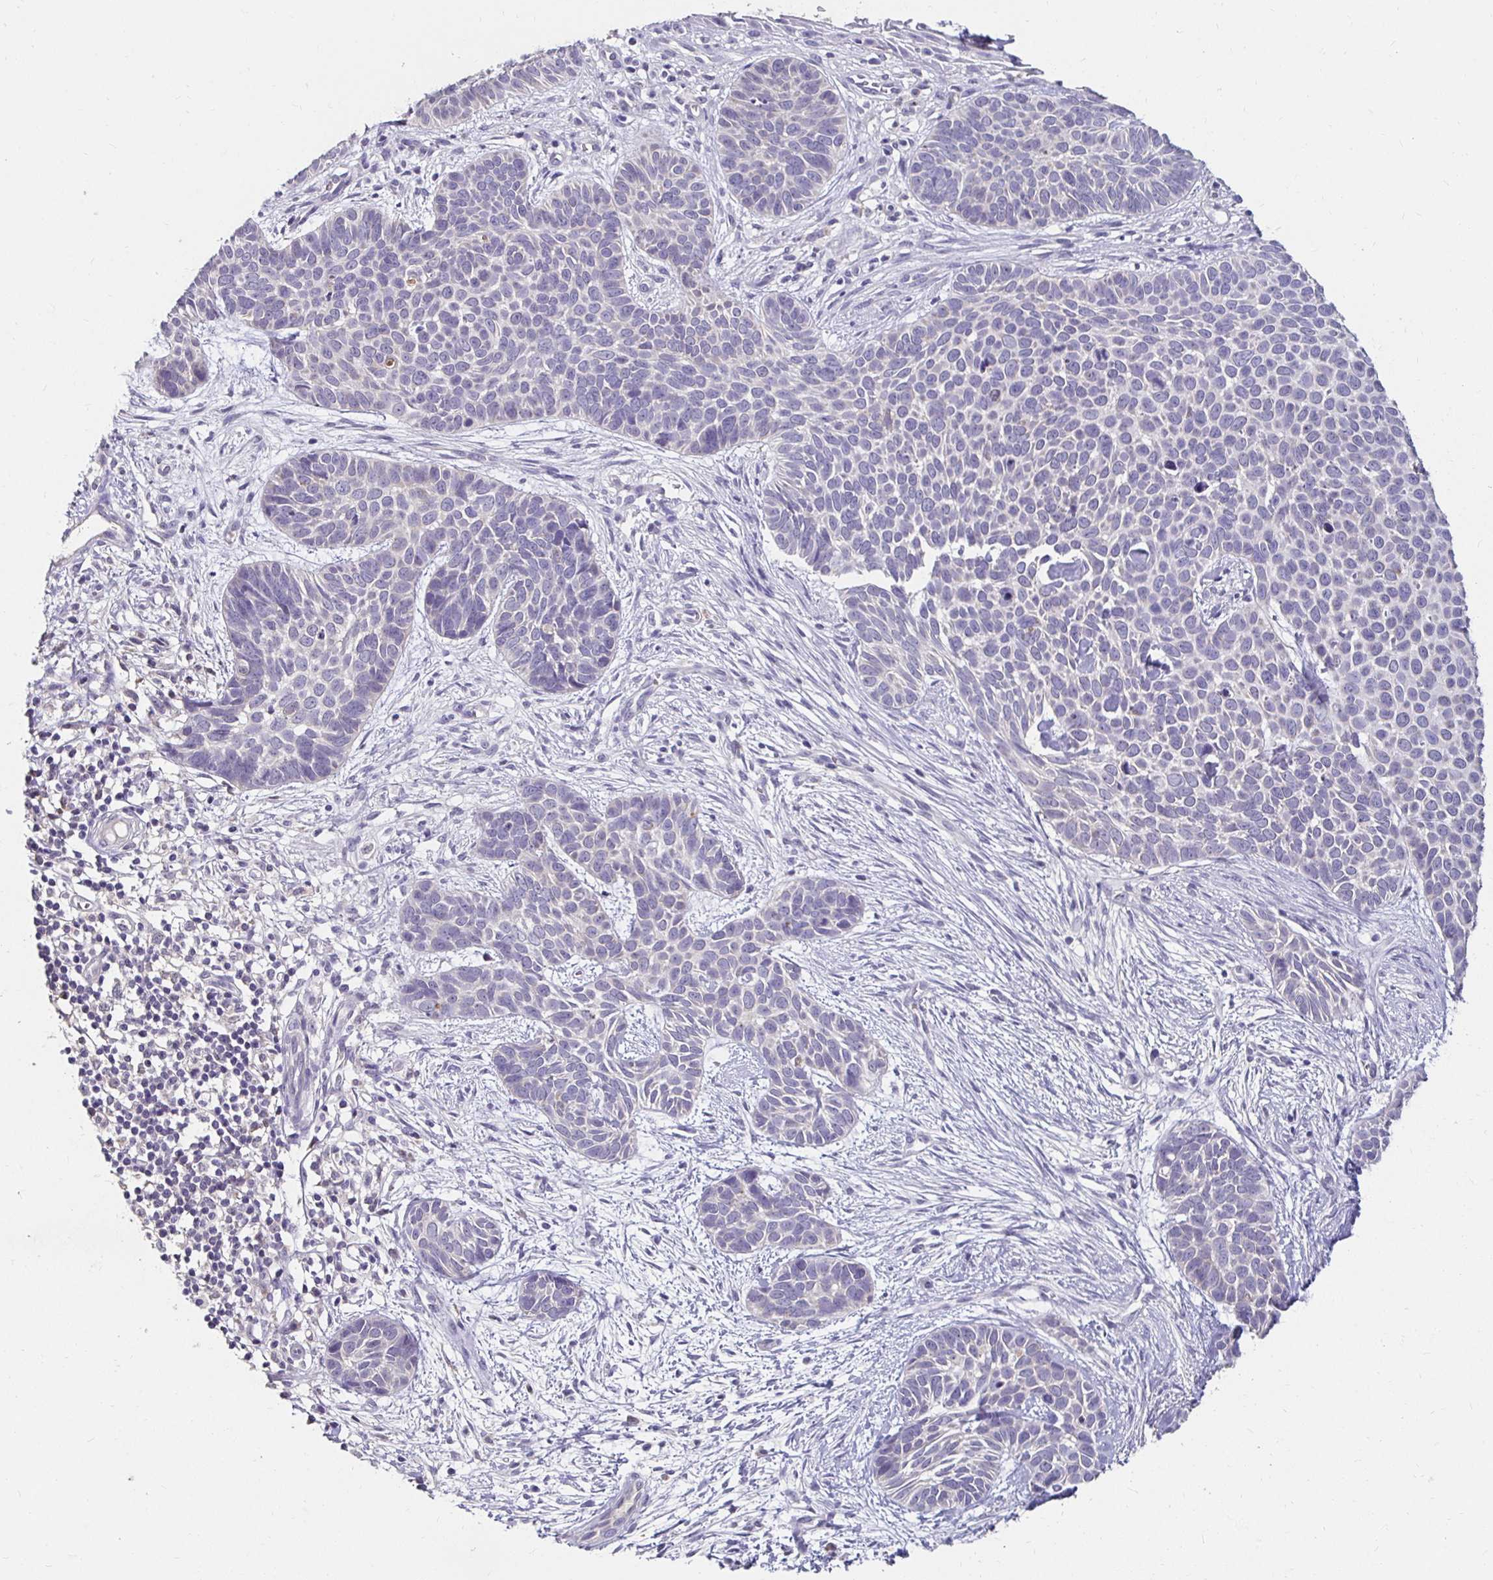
{"staining": {"intensity": "negative", "quantity": "none", "location": "none"}, "tissue": "skin cancer", "cell_type": "Tumor cells", "image_type": "cancer", "snomed": [{"axis": "morphology", "description": "Basal cell carcinoma"}, {"axis": "topography", "description": "Skin"}], "caption": "High magnification brightfield microscopy of skin cancer stained with DAB (brown) and counterstained with hematoxylin (blue): tumor cells show no significant staining.", "gene": "GK2", "patient": {"sex": "male", "age": 69}}